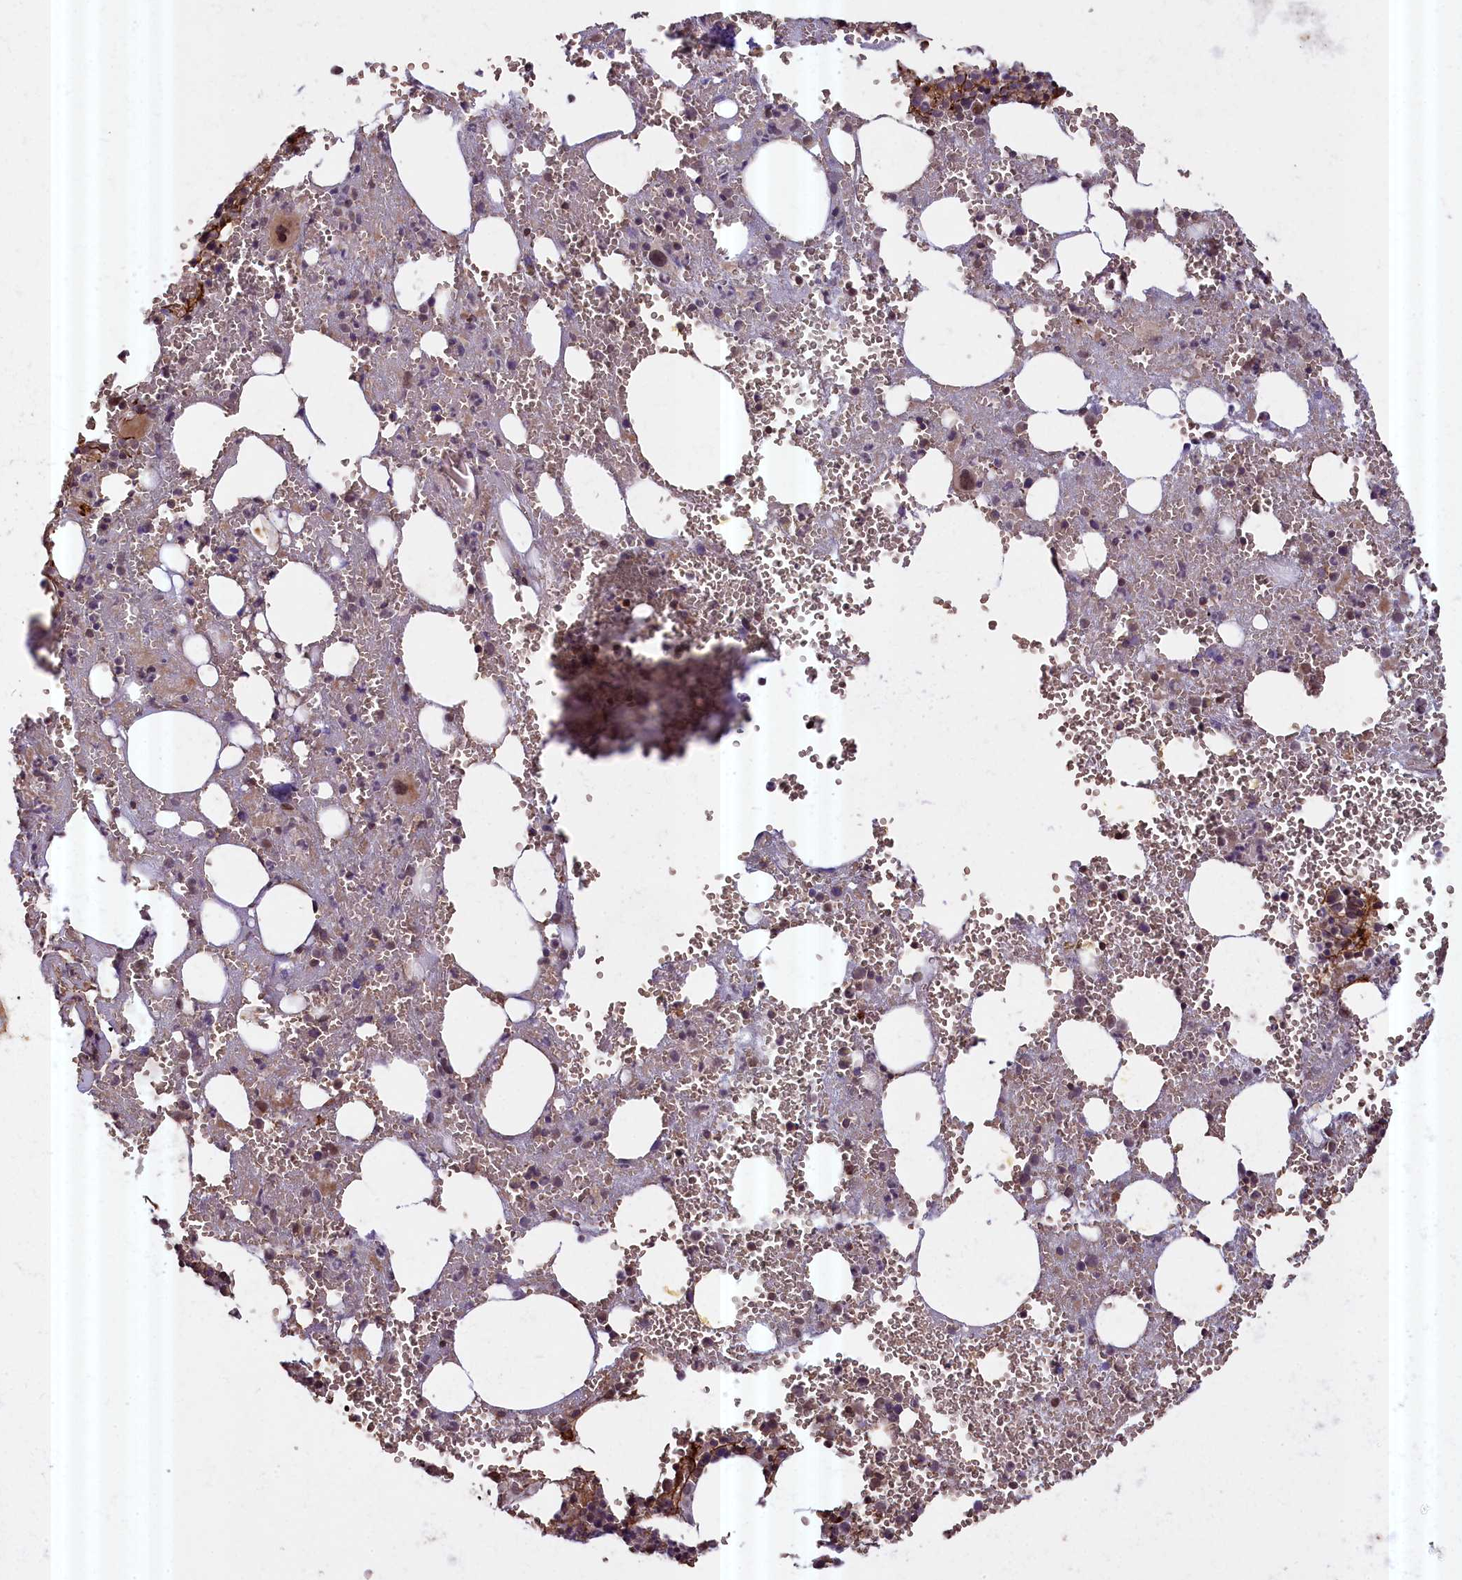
{"staining": {"intensity": "moderate", "quantity": "25%-75%", "location": "cytoplasmic/membranous,nuclear"}, "tissue": "bone marrow", "cell_type": "Hematopoietic cells", "image_type": "normal", "snomed": [{"axis": "morphology", "description": "Normal tissue, NOS"}, {"axis": "topography", "description": "Bone marrow"}], "caption": "The photomicrograph exhibits staining of unremarkable bone marrow, revealing moderate cytoplasmic/membranous,nuclear protein staining (brown color) within hematopoietic cells. Nuclei are stained in blue.", "gene": "ZNF480", "patient": {"sex": "male", "age": 61}}